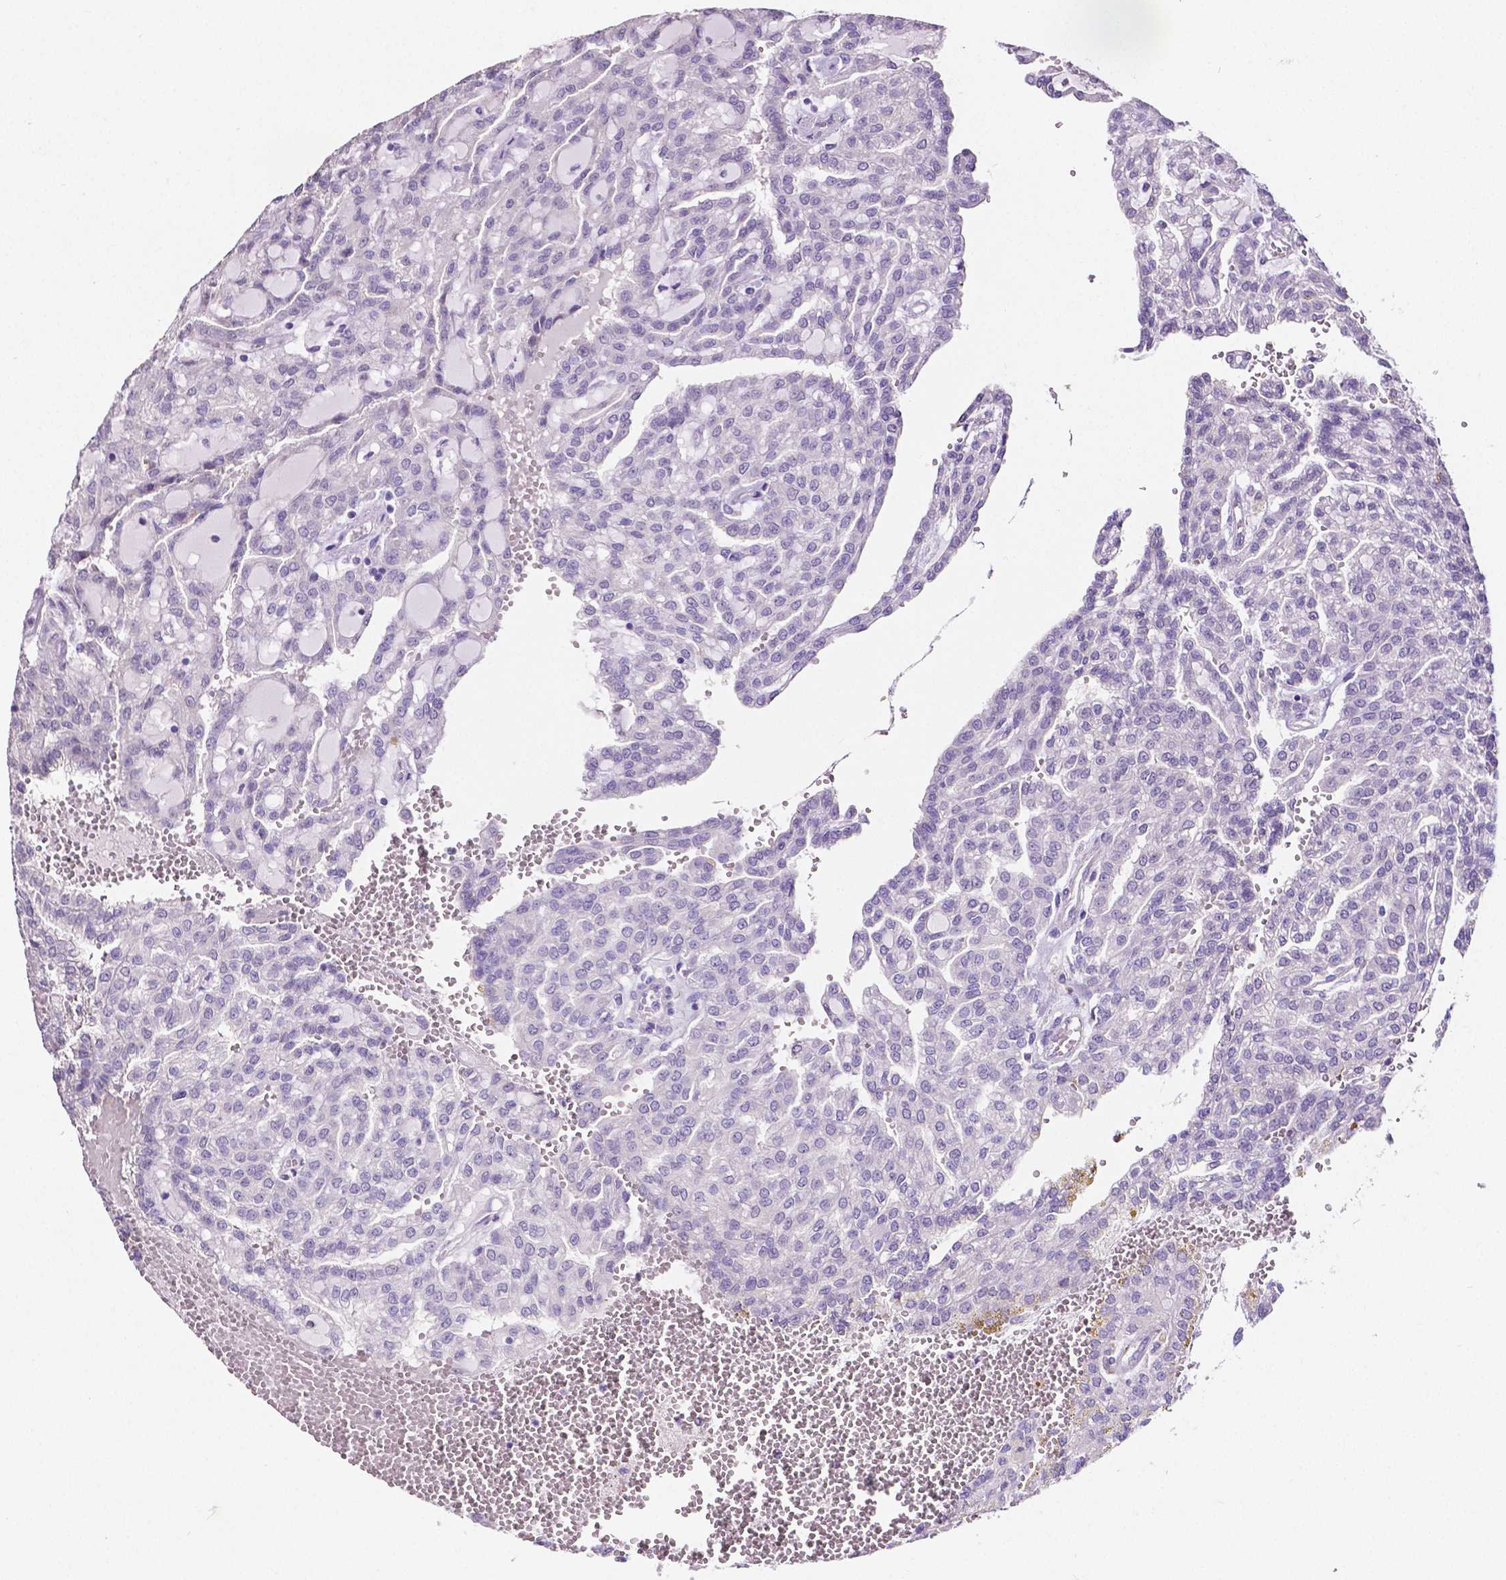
{"staining": {"intensity": "negative", "quantity": "none", "location": "none"}, "tissue": "renal cancer", "cell_type": "Tumor cells", "image_type": "cancer", "snomed": [{"axis": "morphology", "description": "Adenocarcinoma, NOS"}, {"axis": "topography", "description": "Kidney"}], "caption": "This is a image of immunohistochemistry staining of renal cancer (adenocarcinoma), which shows no positivity in tumor cells. Brightfield microscopy of immunohistochemistry stained with DAB (3,3'-diaminobenzidine) (brown) and hematoxylin (blue), captured at high magnification.", "gene": "SLC22A2", "patient": {"sex": "male", "age": 63}}